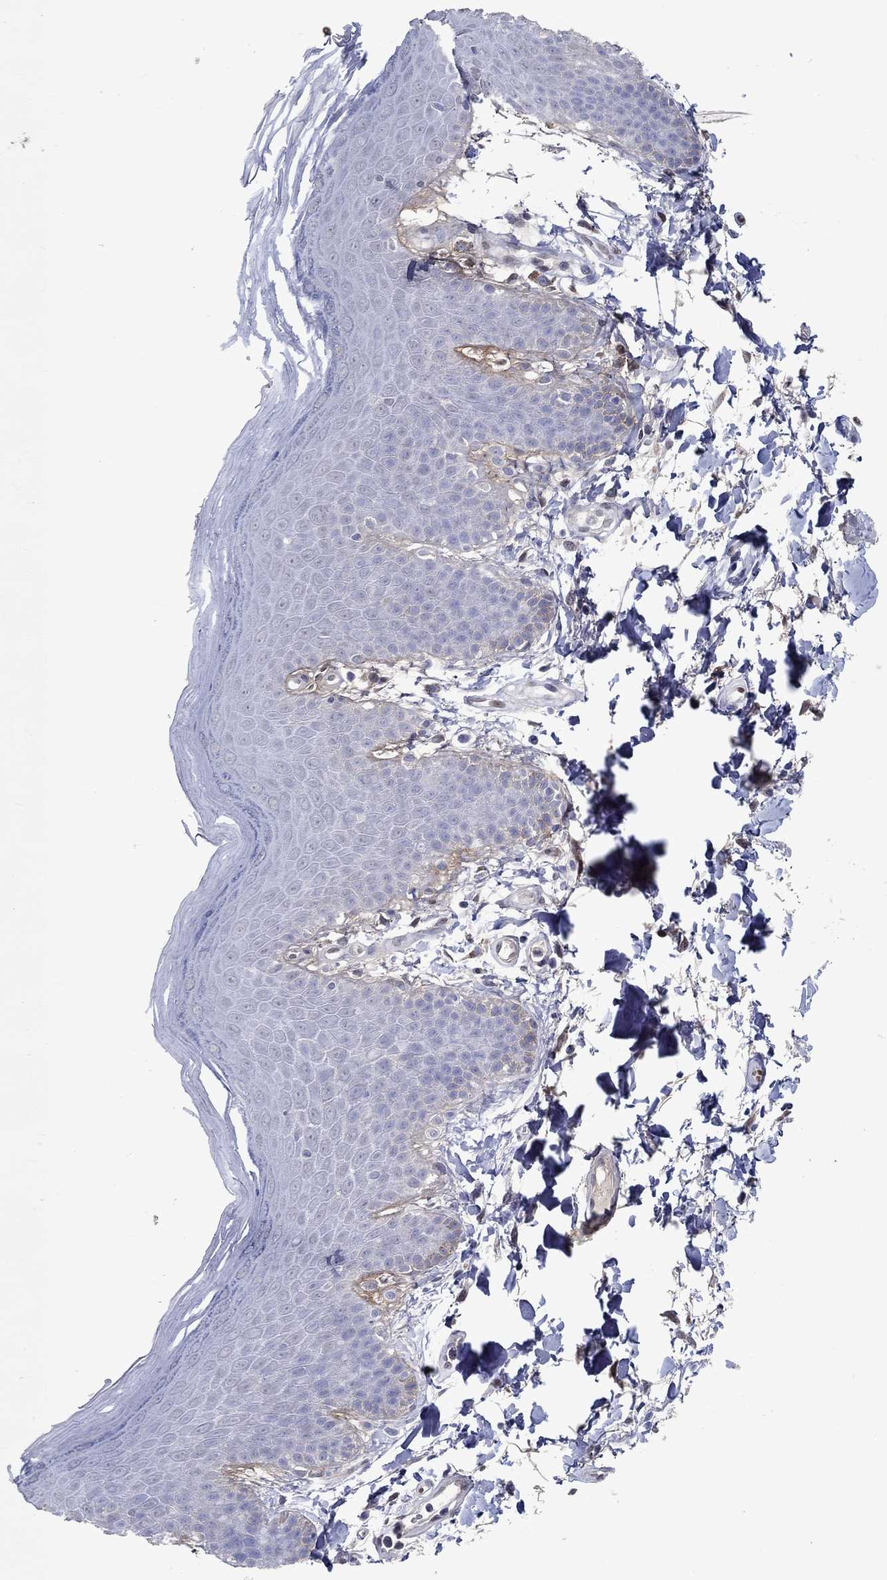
{"staining": {"intensity": "weak", "quantity": "<25%", "location": "cytoplasmic/membranous"}, "tissue": "skin", "cell_type": "Epidermal cells", "image_type": "normal", "snomed": [{"axis": "morphology", "description": "Normal tissue, NOS"}, {"axis": "topography", "description": "Anal"}], "caption": "This is an IHC histopathology image of normal human skin. There is no positivity in epidermal cells.", "gene": "FGF2", "patient": {"sex": "male", "age": 53}}